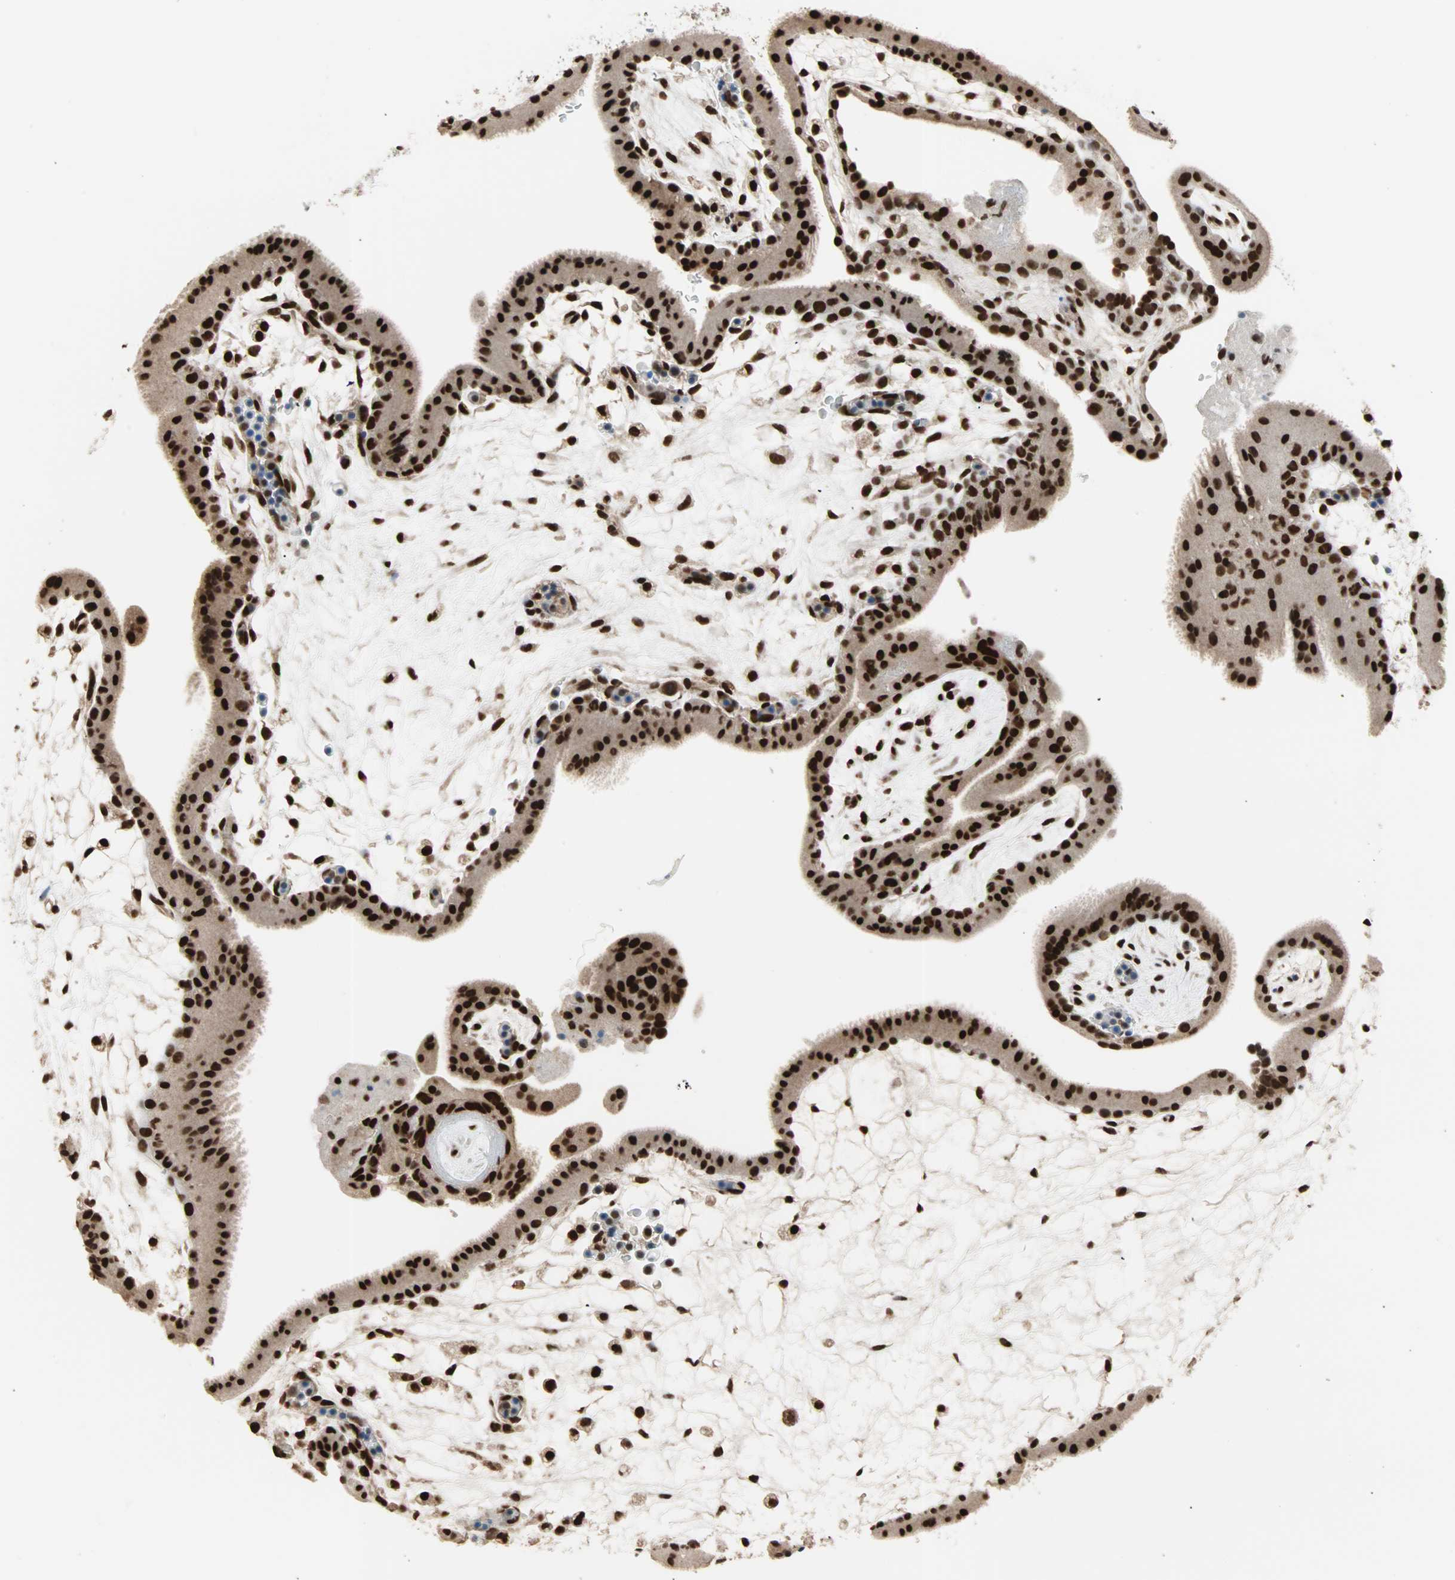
{"staining": {"intensity": "strong", "quantity": ">75%", "location": "nuclear"}, "tissue": "placenta", "cell_type": "Decidual cells", "image_type": "normal", "snomed": [{"axis": "morphology", "description": "Normal tissue, NOS"}, {"axis": "topography", "description": "Placenta"}], "caption": "This image exhibits unremarkable placenta stained with IHC to label a protein in brown. The nuclear of decidual cells show strong positivity for the protein. Nuclei are counter-stained blue.", "gene": "DAZAP1", "patient": {"sex": "female", "age": 19}}